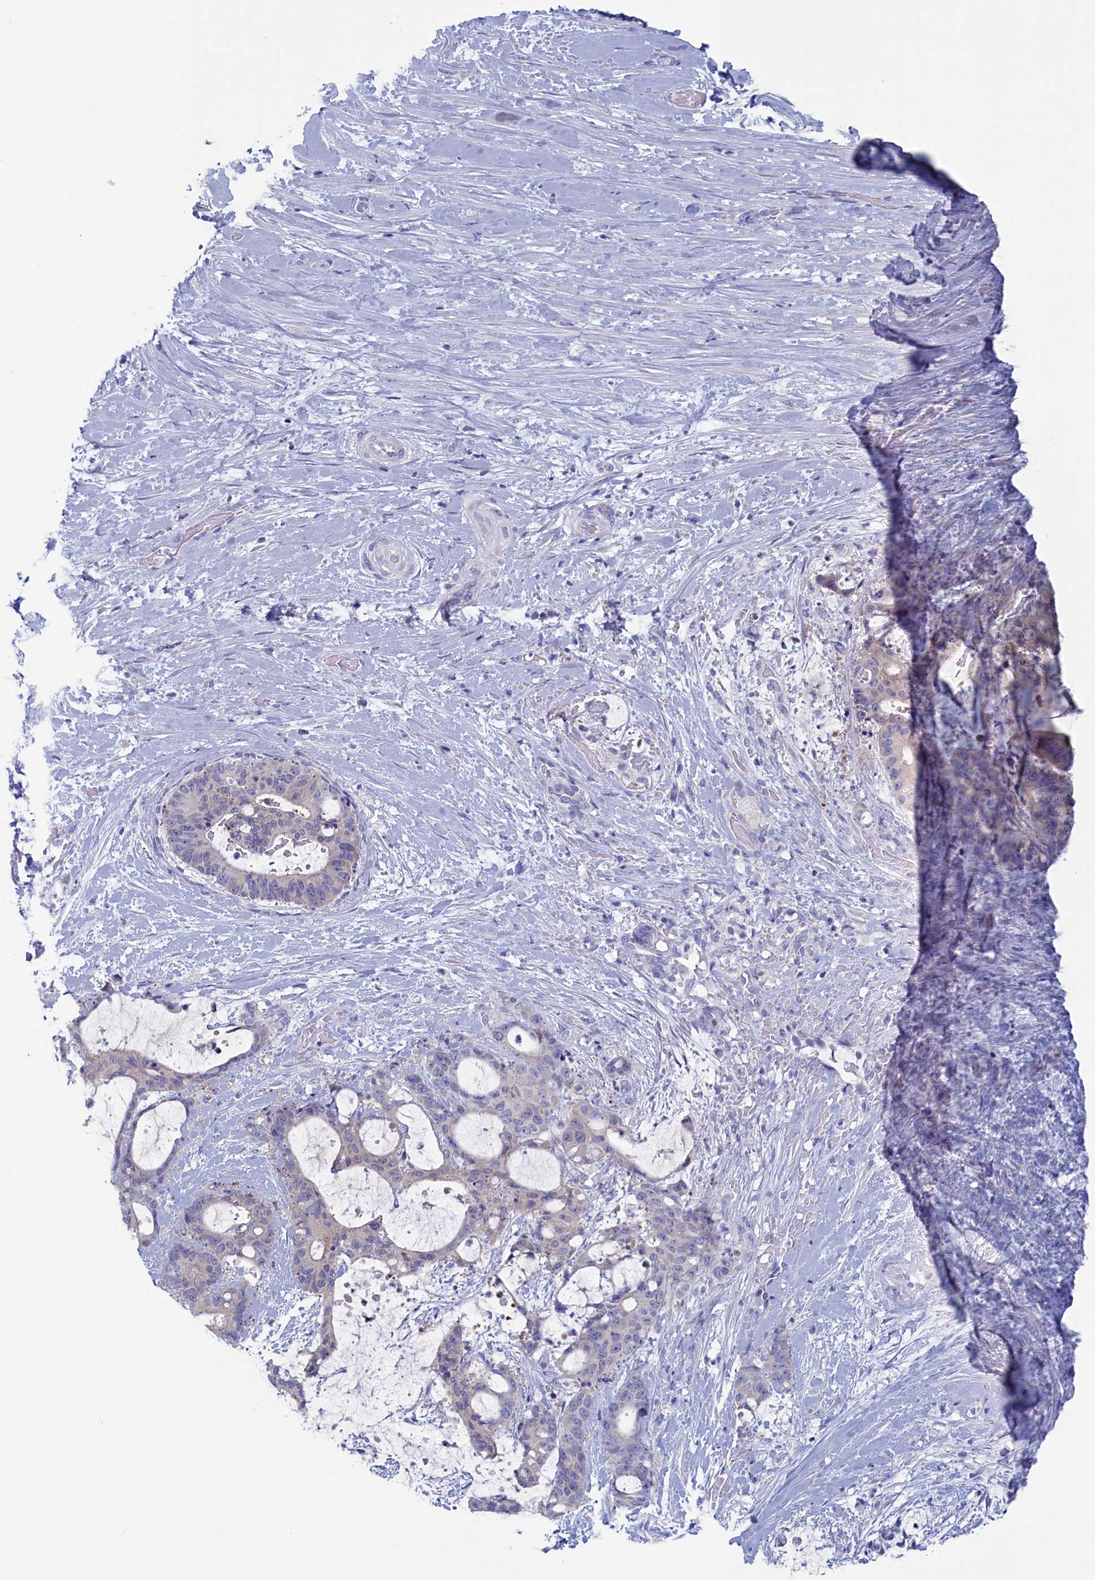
{"staining": {"intensity": "negative", "quantity": "none", "location": "none"}, "tissue": "liver cancer", "cell_type": "Tumor cells", "image_type": "cancer", "snomed": [{"axis": "morphology", "description": "Normal tissue, NOS"}, {"axis": "morphology", "description": "Cholangiocarcinoma"}, {"axis": "topography", "description": "Liver"}, {"axis": "topography", "description": "Peripheral nerve tissue"}], "caption": "High power microscopy histopathology image of an immunohistochemistry histopathology image of liver cholangiocarcinoma, revealing no significant expression in tumor cells.", "gene": "WDR76", "patient": {"sex": "female", "age": 73}}